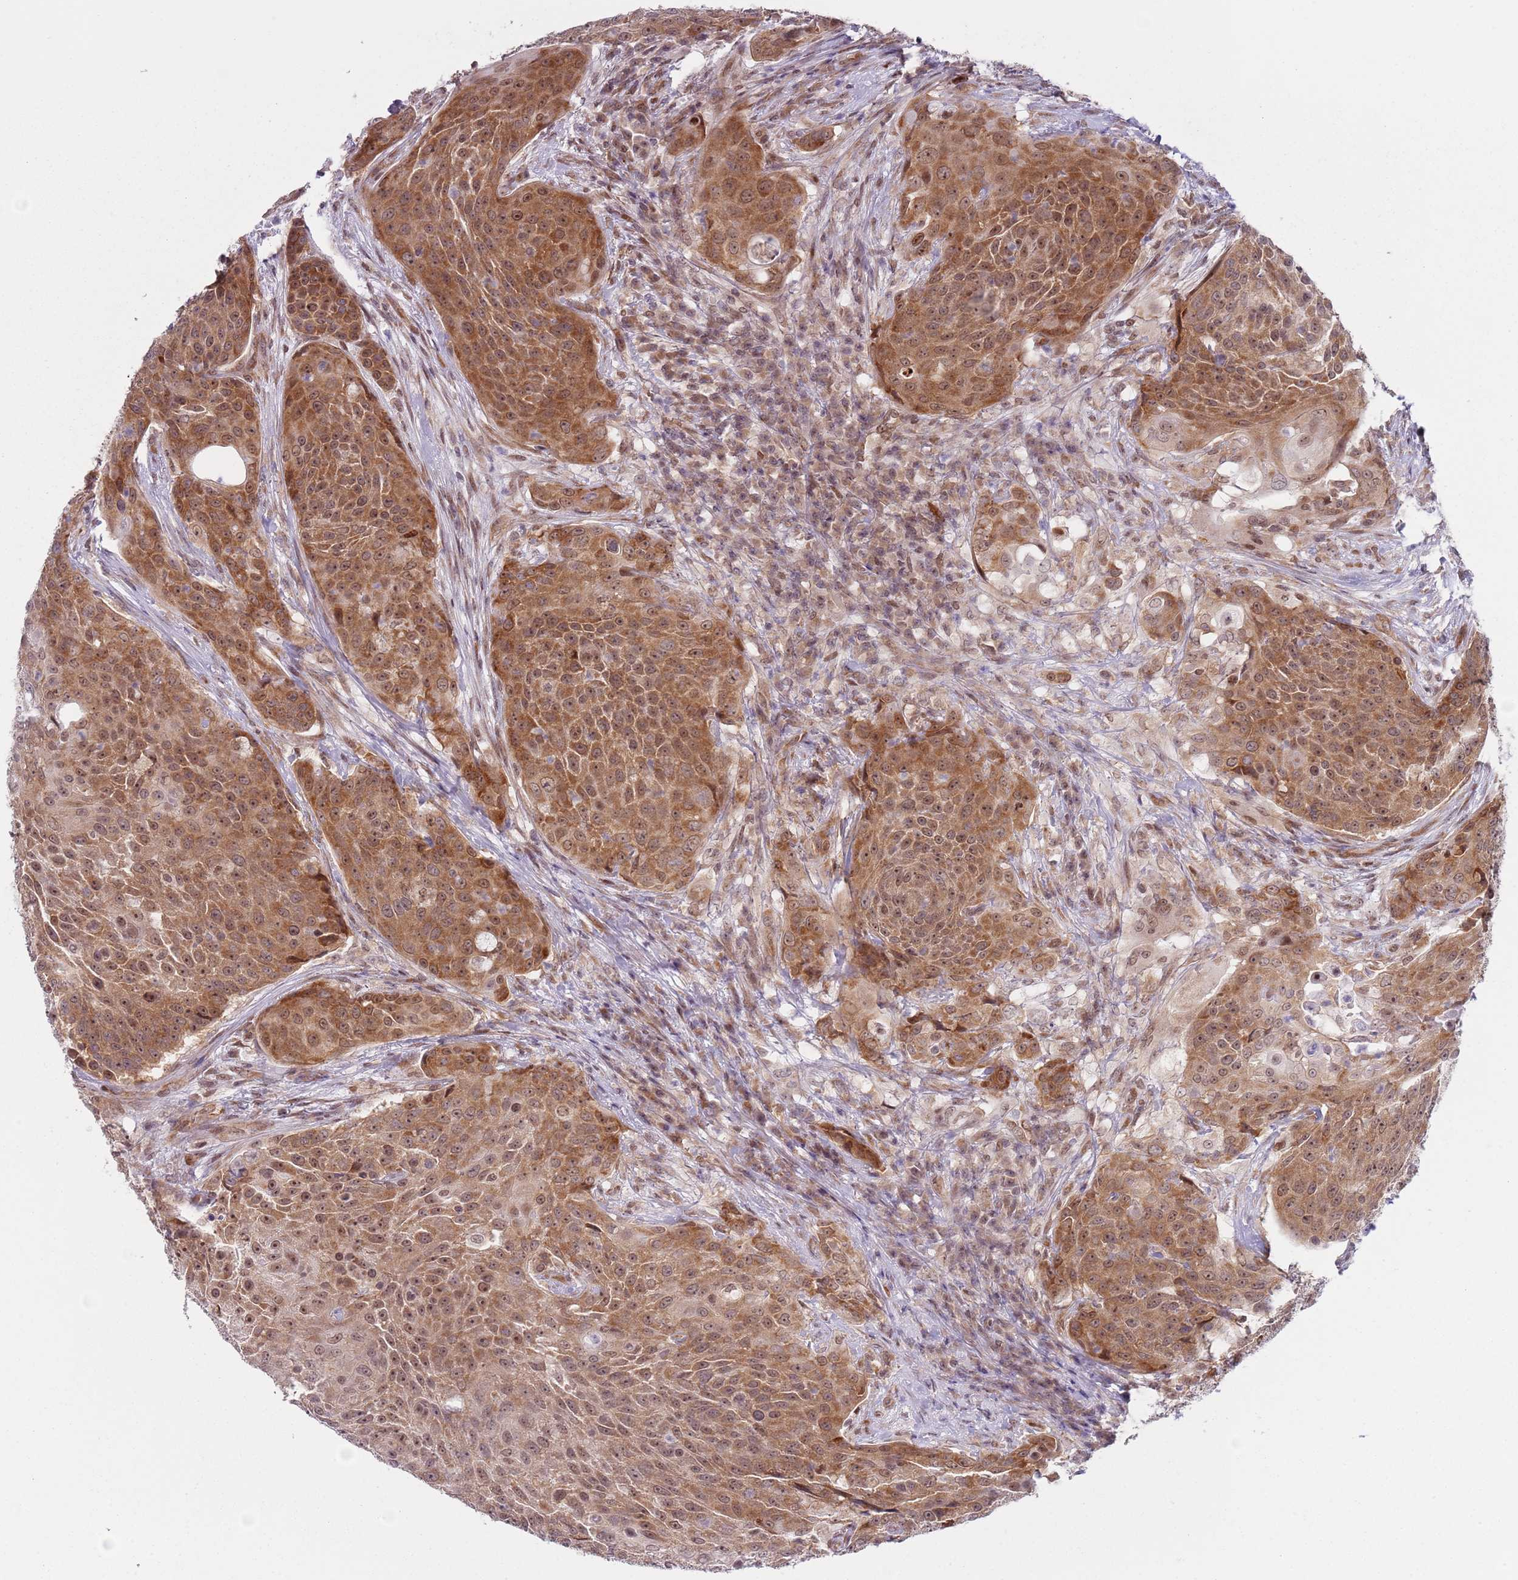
{"staining": {"intensity": "moderate", "quantity": ">75%", "location": "cytoplasmic/membranous,nuclear"}, "tissue": "urothelial cancer", "cell_type": "Tumor cells", "image_type": "cancer", "snomed": [{"axis": "morphology", "description": "Urothelial carcinoma, High grade"}, {"axis": "topography", "description": "Urinary bladder"}], "caption": "This is an image of immunohistochemistry staining of urothelial cancer, which shows moderate expression in the cytoplasmic/membranous and nuclear of tumor cells.", "gene": "SLC25A32", "patient": {"sex": "female", "age": 63}}